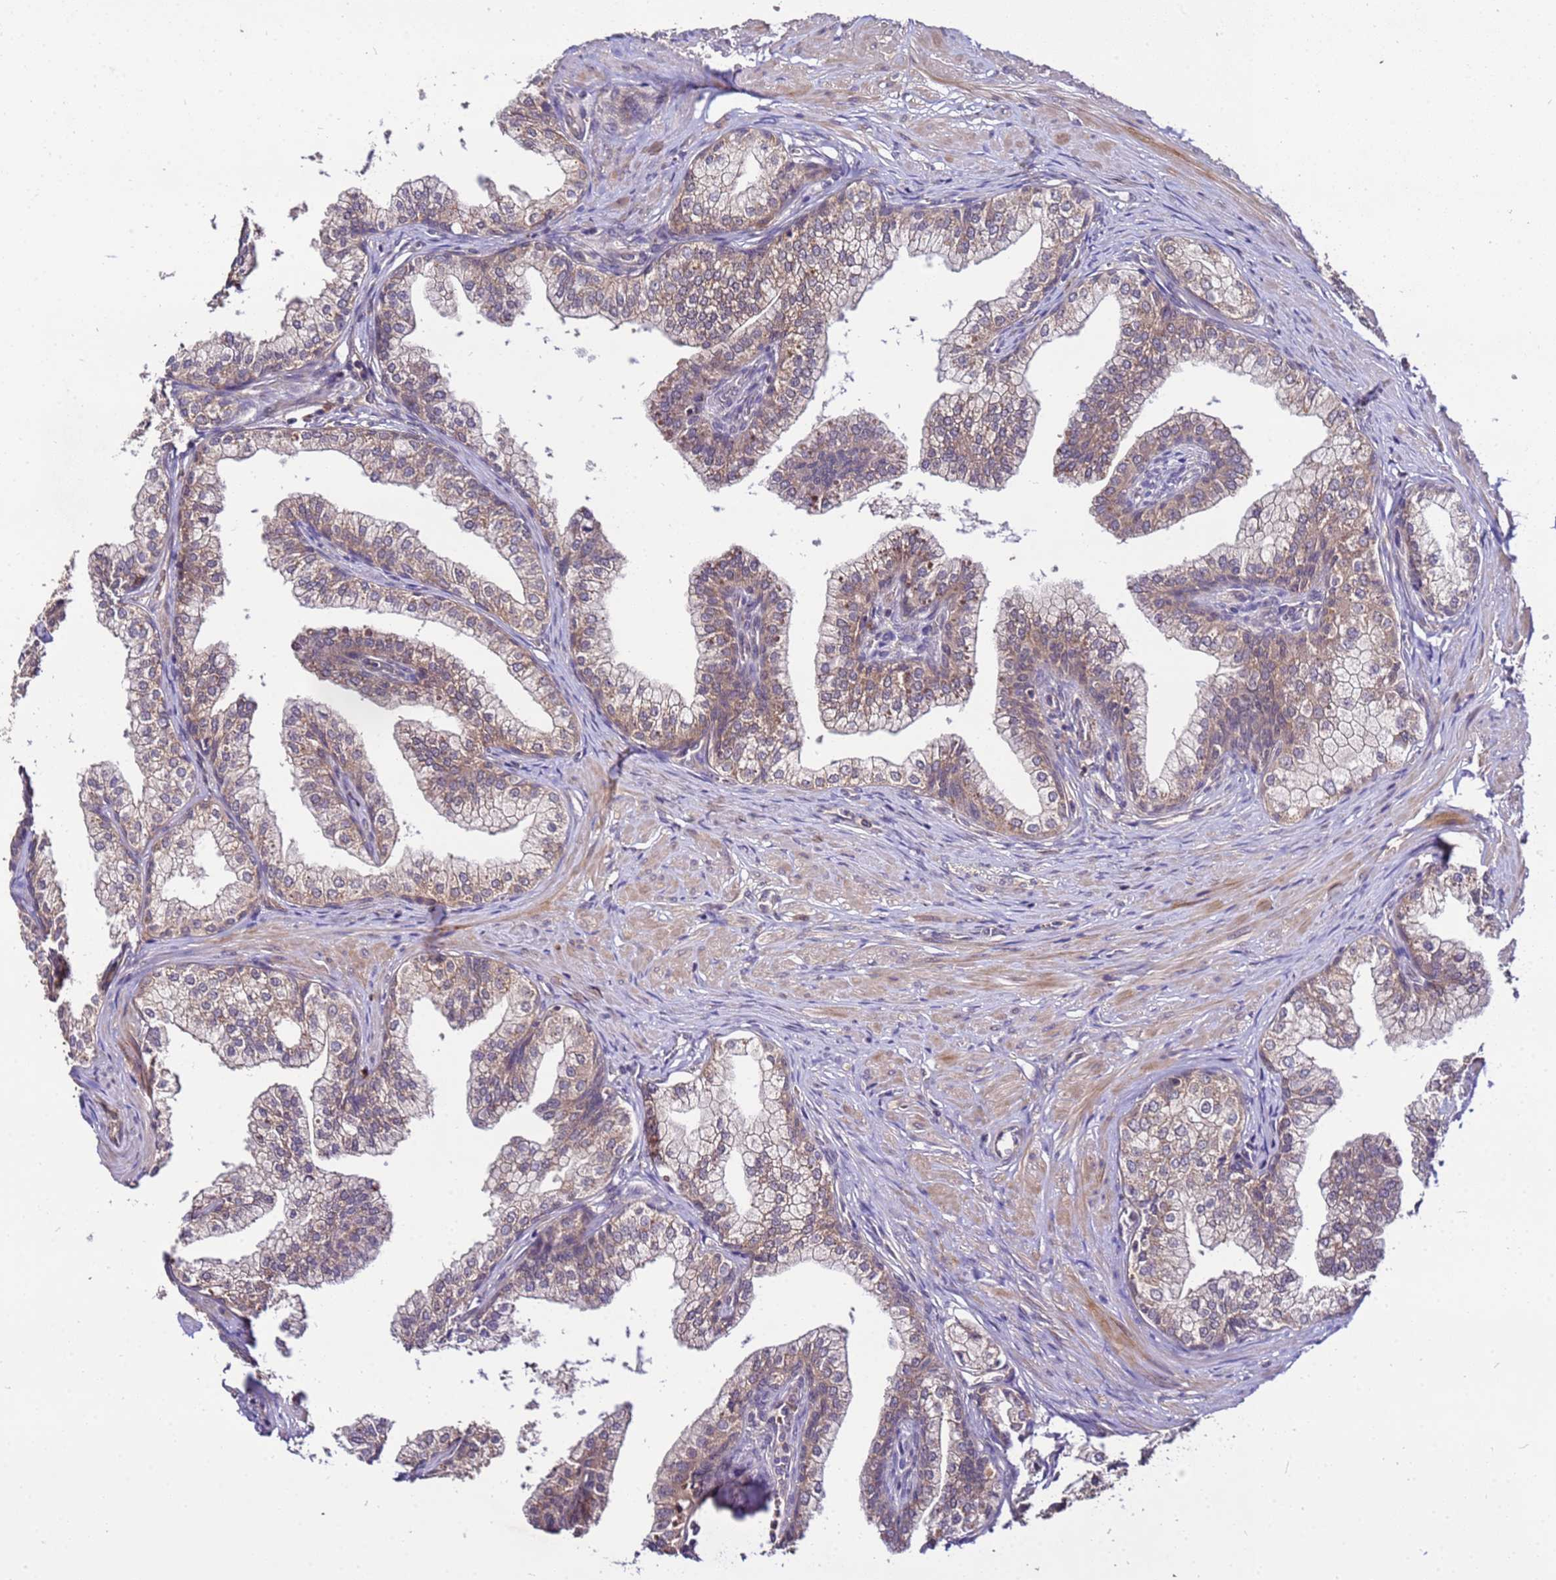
{"staining": {"intensity": "weak", "quantity": ">75%", "location": "cytoplasmic/membranous"}, "tissue": "prostate", "cell_type": "Glandular cells", "image_type": "normal", "snomed": [{"axis": "morphology", "description": "Normal tissue, NOS"}, {"axis": "topography", "description": "Prostate"}], "caption": "Benign prostate displays weak cytoplasmic/membranous staining in about >75% of glandular cells, visualized by immunohistochemistry.", "gene": "GSPT2", "patient": {"sex": "male", "age": 60}}